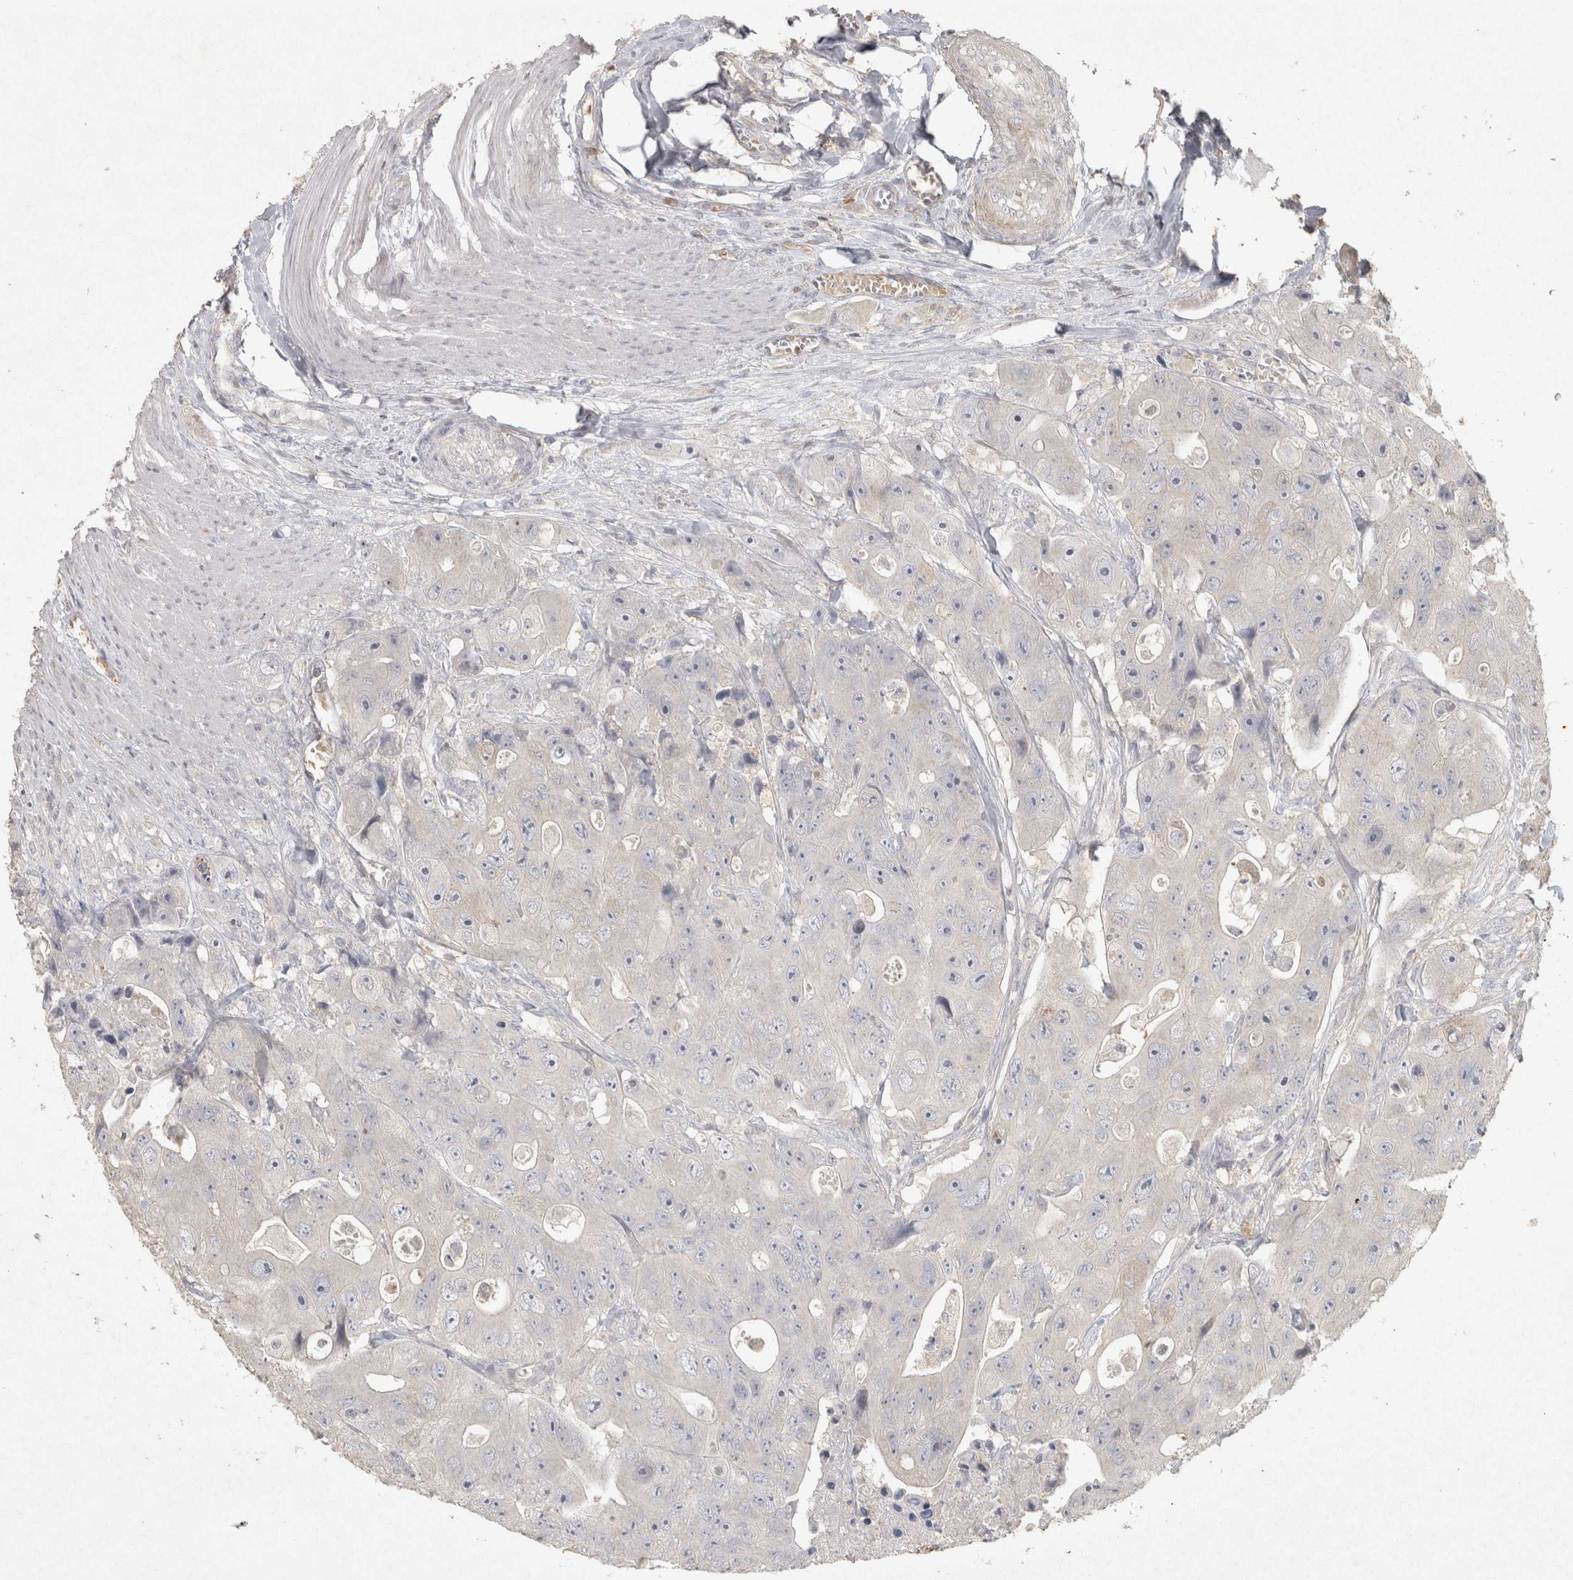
{"staining": {"intensity": "negative", "quantity": "none", "location": "none"}, "tissue": "colorectal cancer", "cell_type": "Tumor cells", "image_type": "cancer", "snomed": [{"axis": "morphology", "description": "Adenocarcinoma, NOS"}, {"axis": "topography", "description": "Colon"}], "caption": "High magnification brightfield microscopy of colorectal cancer stained with DAB (brown) and counterstained with hematoxylin (blue): tumor cells show no significant positivity. (DAB (3,3'-diaminobenzidine) IHC with hematoxylin counter stain).", "gene": "OSTN", "patient": {"sex": "female", "age": 46}}